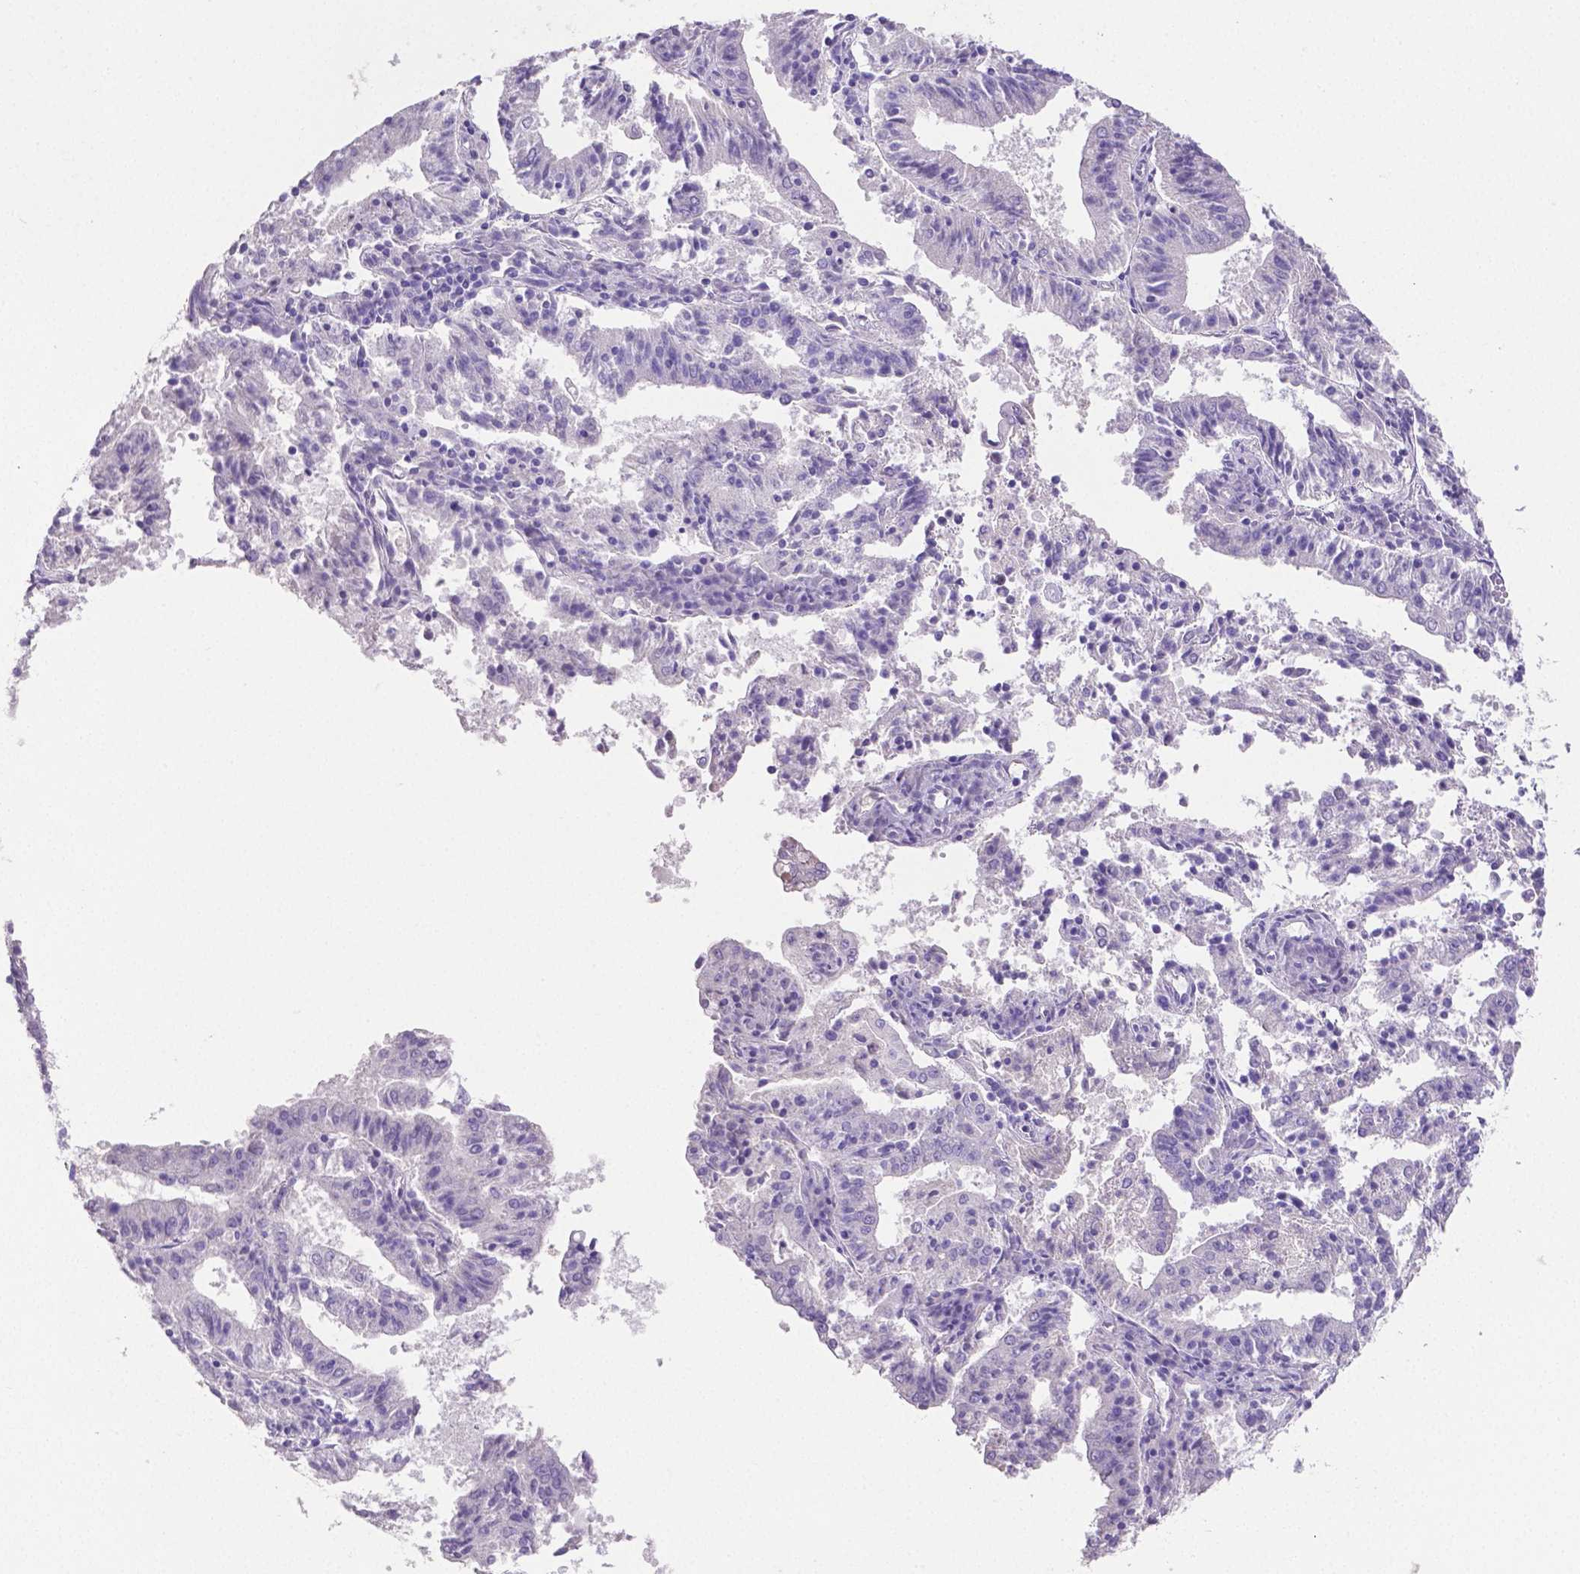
{"staining": {"intensity": "negative", "quantity": "none", "location": "none"}, "tissue": "endometrial cancer", "cell_type": "Tumor cells", "image_type": "cancer", "snomed": [{"axis": "morphology", "description": "Adenocarcinoma, NOS"}, {"axis": "topography", "description": "Endometrium"}], "caption": "Immunohistochemistry (IHC) of adenocarcinoma (endometrial) shows no staining in tumor cells.", "gene": "SLC22A2", "patient": {"sex": "female", "age": 82}}